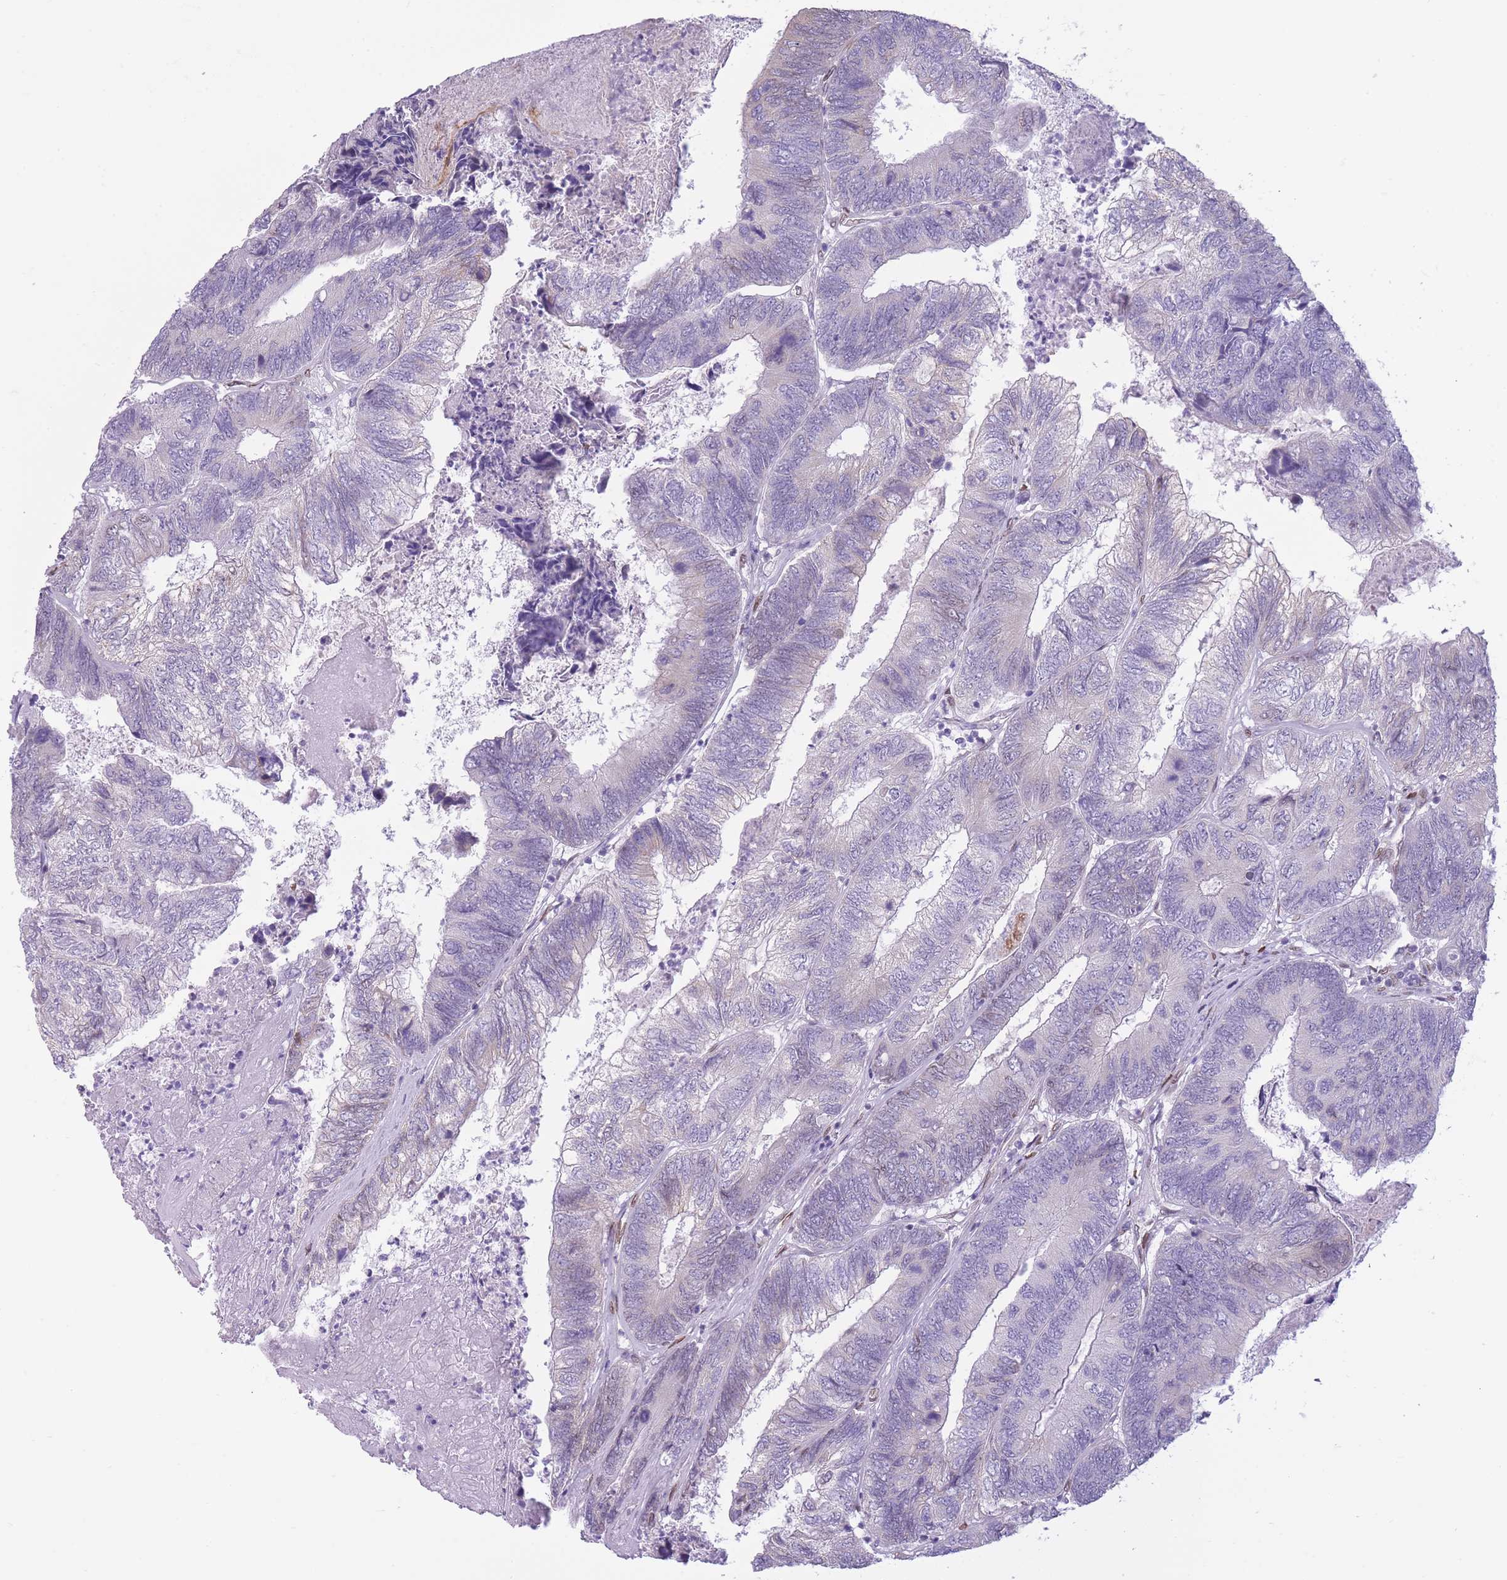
{"staining": {"intensity": "negative", "quantity": "none", "location": "none"}, "tissue": "colorectal cancer", "cell_type": "Tumor cells", "image_type": "cancer", "snomed": [{"axis": "morphology", "description": "Adenocarcinoma, NOS"}, {"axis": "topography", "description": "Colon"}], "caption": "Tumor cells are negative for protein expression in human colorectal cancer.", "gene": "PDHA1", "patient": {"sex": "female", "age": 67}}